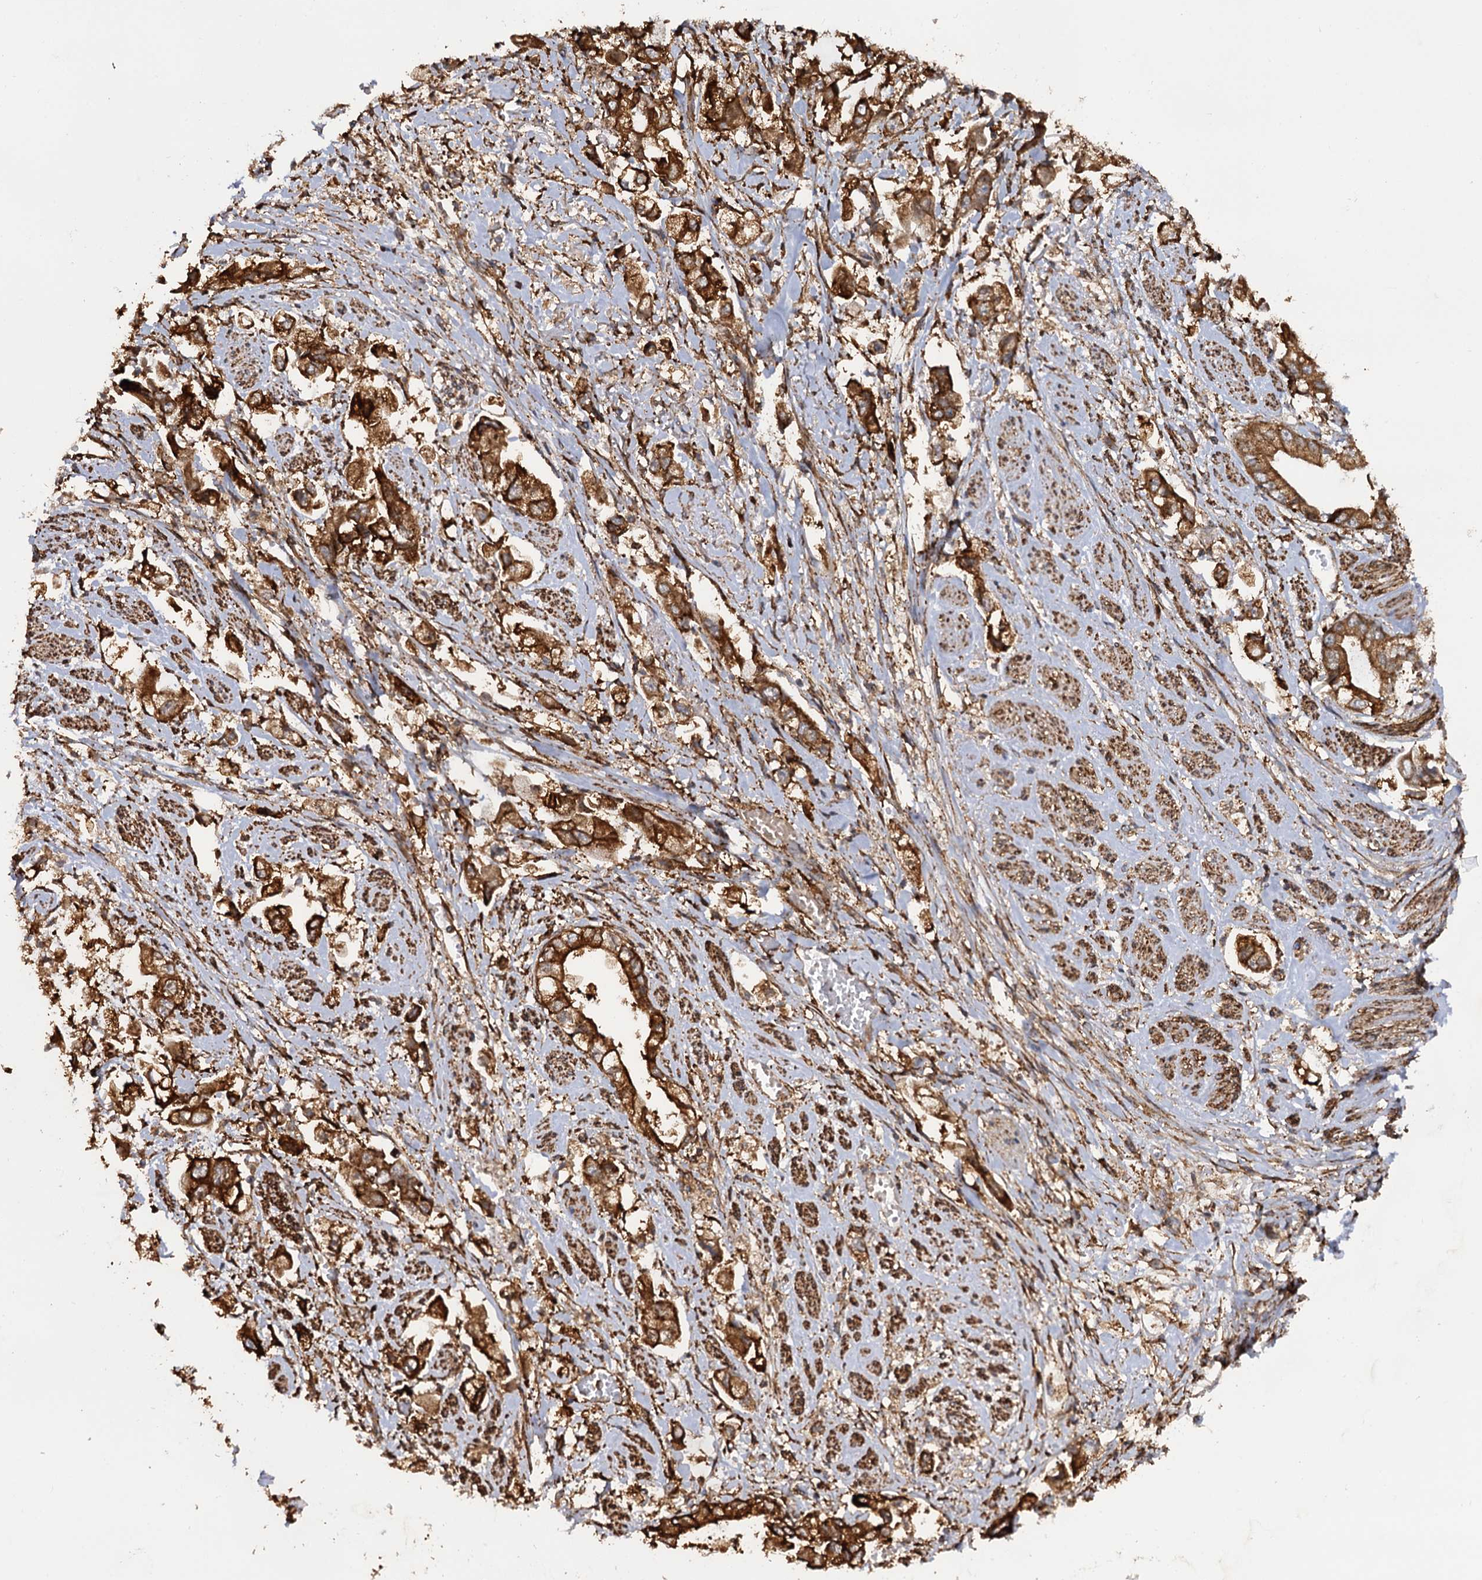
{"staining": {"intensity": "strong", "quantity": ">75%", "location": "cytoplasmic/membranous"}, "tissue": "stomach cancer", "cell_type": "Tumor cells", "image_type": "cancer", "snomed": [{"axis": "morphology", "description": "Adenocarcinoma, NOS"}, {"axis": "topography", "description": "Stomach"}], "caption": "Protein staining exhibits strong cytoplasmic/membranous positivity in about >75% of tumor cells in stomach cancer (adenocarcinoma).", "gene": "ATP8B4", "patient": {"sex": "male", "age": 62}}